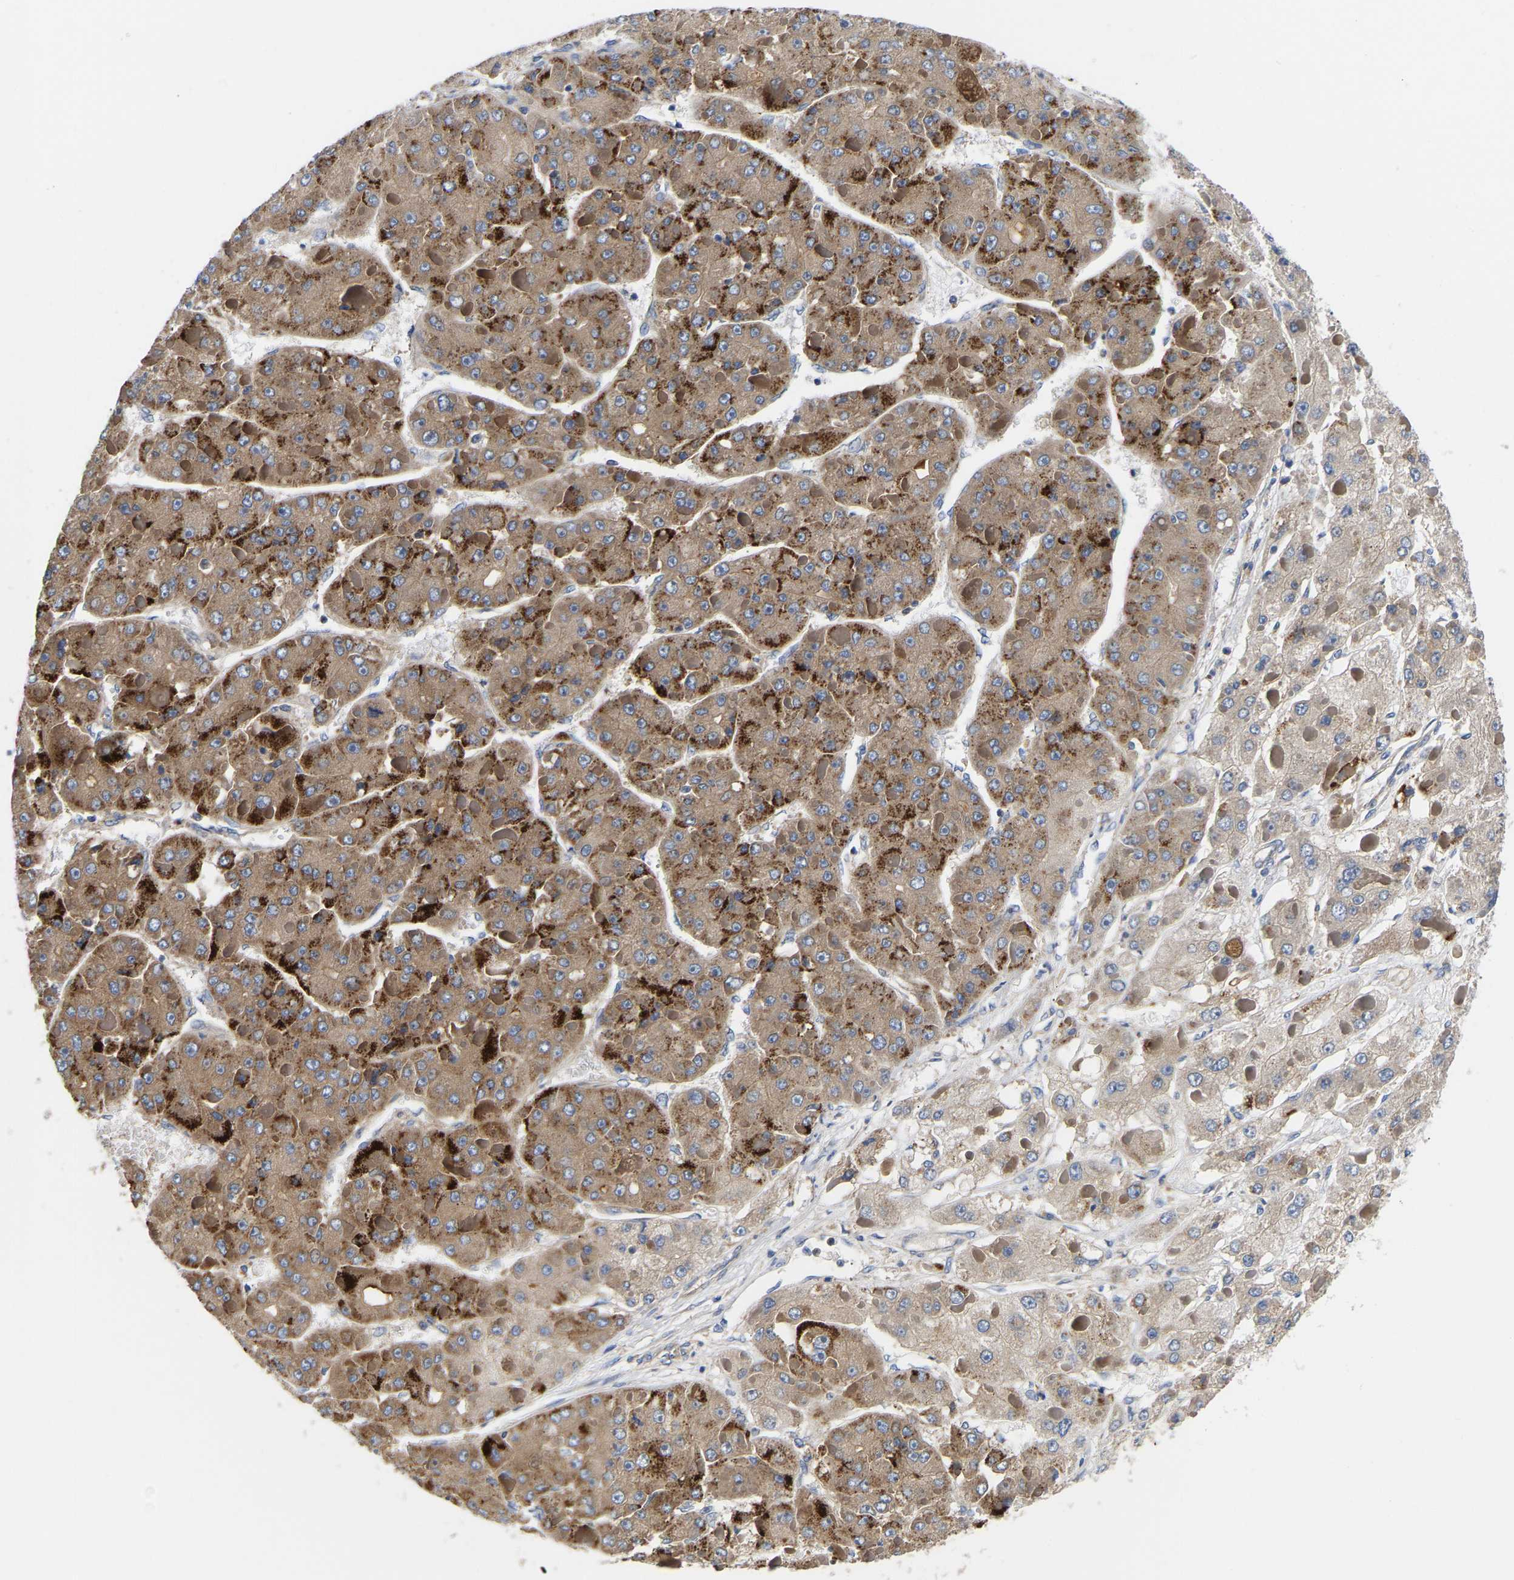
{"staining": {"intensity": "moderate", "quantity": ">75%", "location": "cytoplasmic/membranous"}, "tissue": "liver cancer", "cell_type": "Tumor cells", "image_type": "cancer", "snomed": [{"axis": "morphology", "description": "Carcinoma, Hepatocellular, NOS"}, {"axis": "topography", "description": "Liver"}], "caption": "Immunohistochemical staining of liver hepatocellular carcinoma demonstrates medium levels of moderate cytoplasmic/membranous positivity in about >75% of tumor cells.", "gene": "AIMP2", "patient": {"sex": "female", "age": 73}}